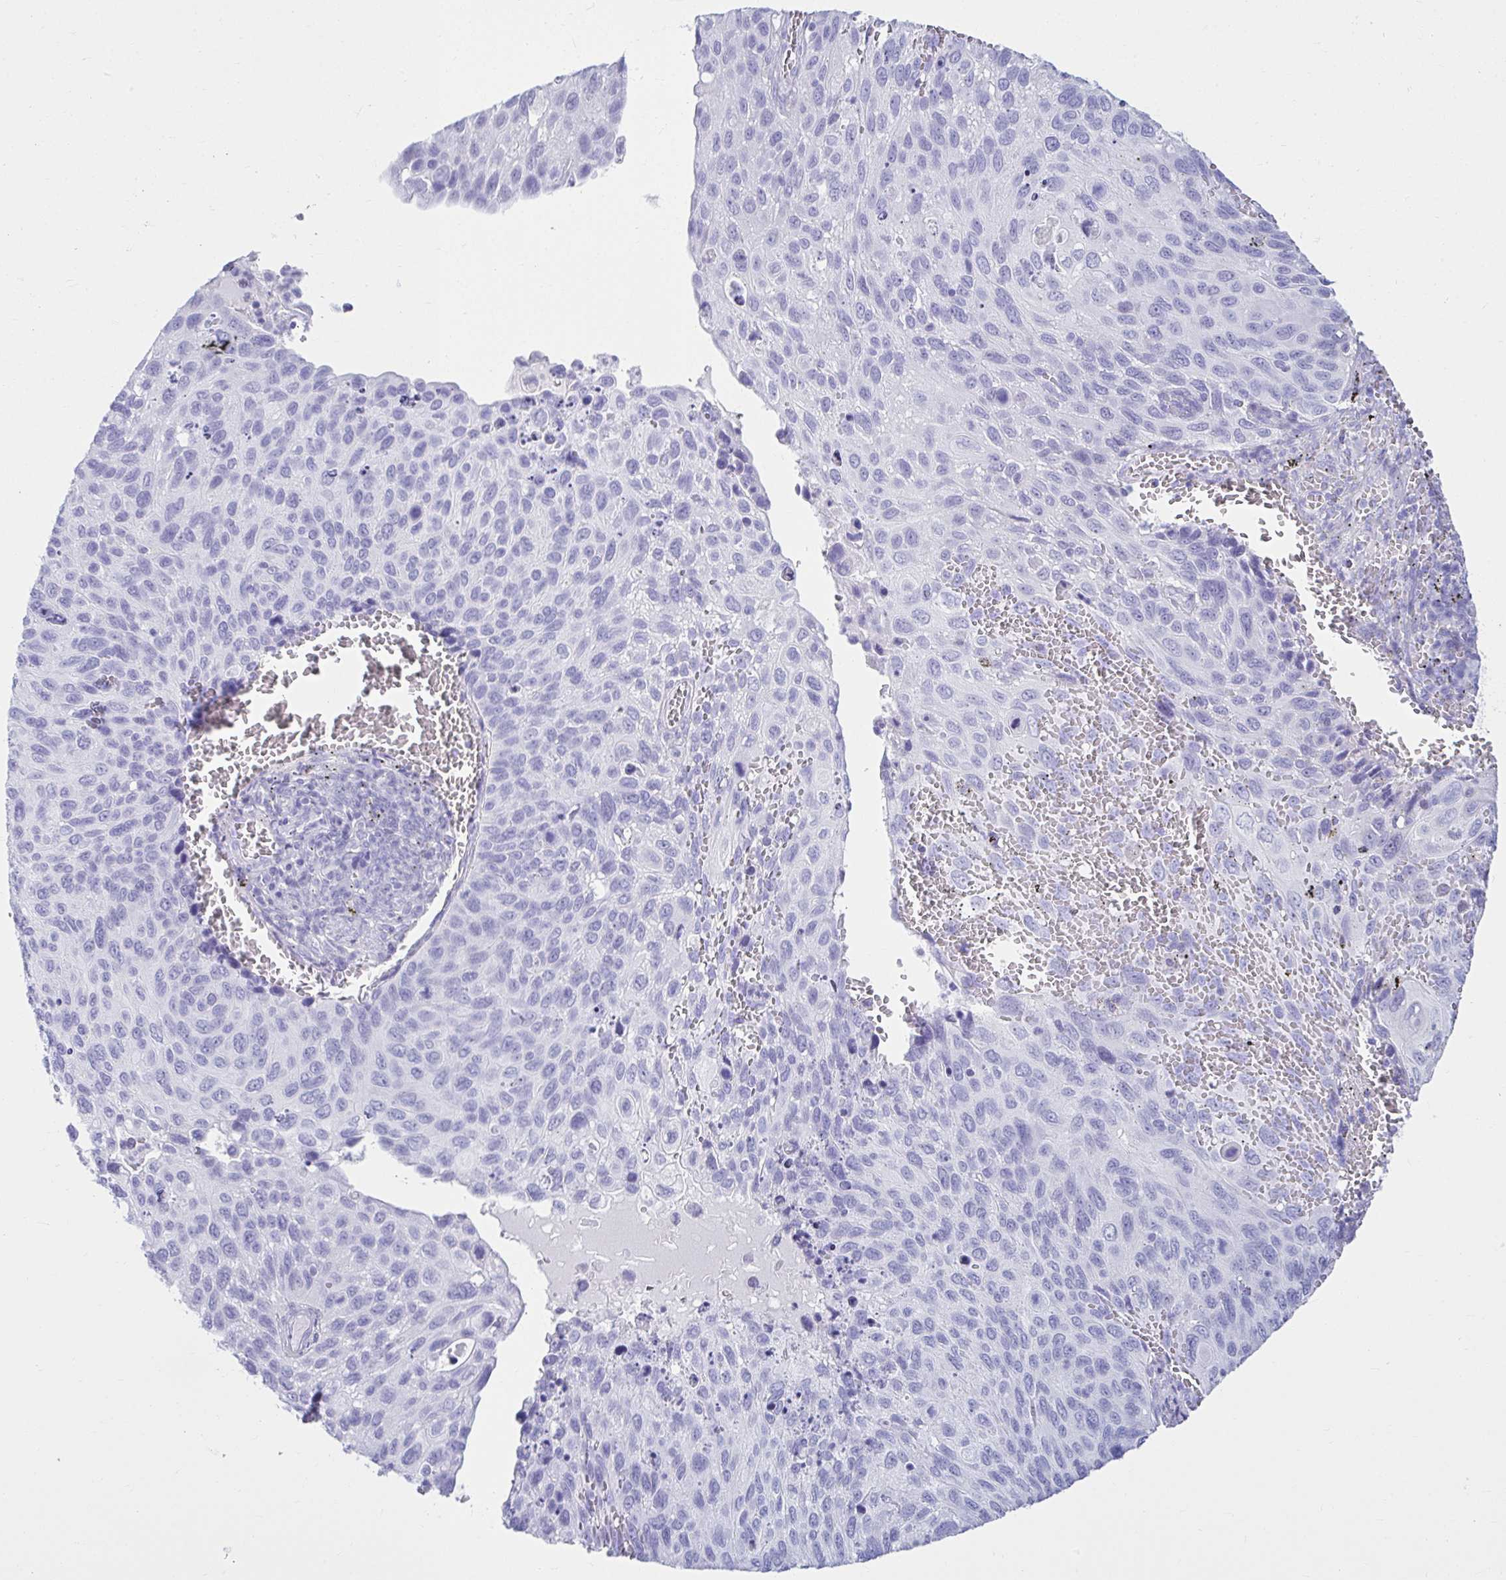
{"staining": {"intensity": "negative", "quantity": "none", "location": "none"}, "tissue": "cervical cancer", "cell_type": "Tumor cells", "image_type": "cancer", "snomed": [{"axis": "morphology", "description": "Squamous cell carcinoma, NOS"}, {"axis": "topography", "description": "Cervix"}], "caption": "The histopathology image reveals no significant staining in tumor cells of squamous cell carcinoma (cervical).", "gene": "ATP4B", "patient": {"sex": "female", "age": 70}}